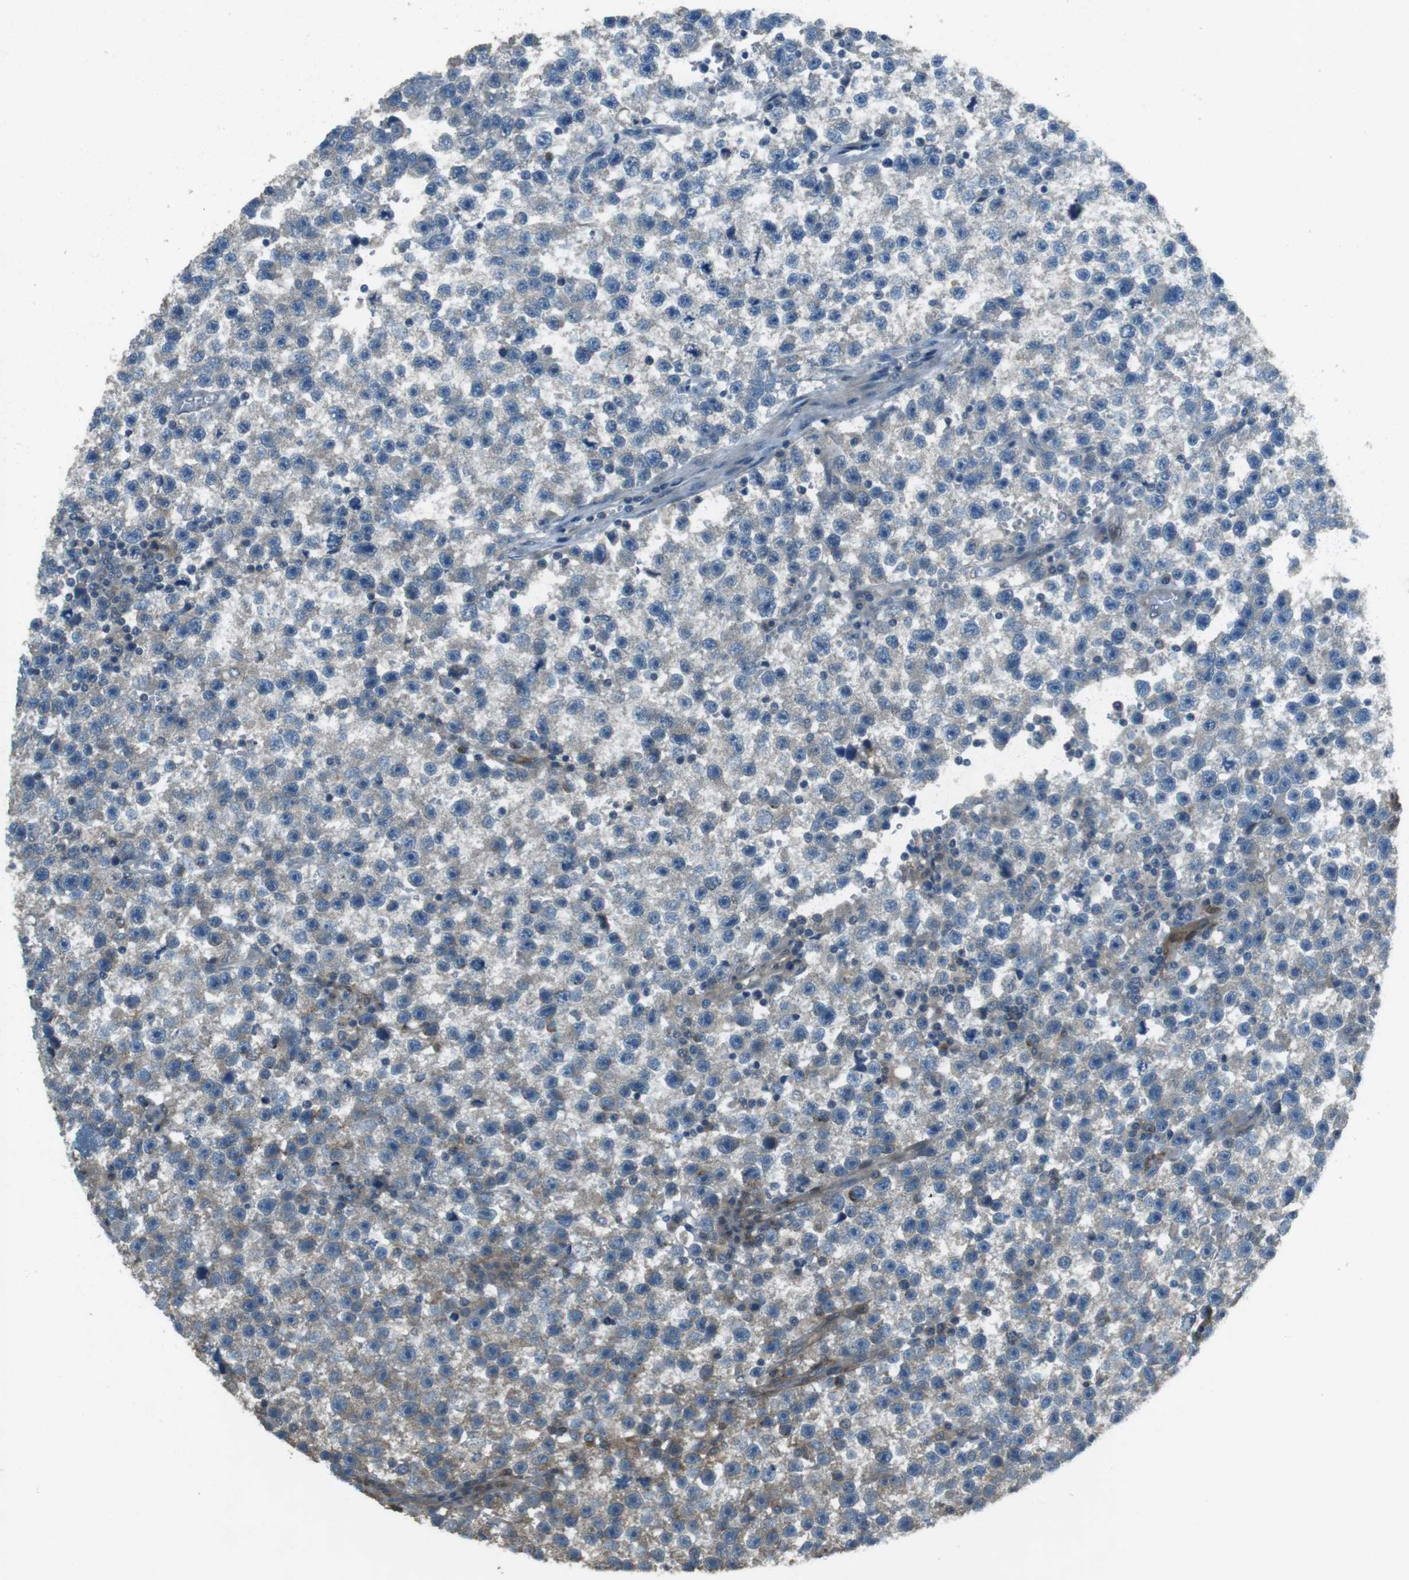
{"staining": {"intensity": "weak", "quantity": "25%-75%", "location": "cytoplasmic/membranous"}, "tissue": "testis cancer", "cell_type": "Tumor cells", "image_type": "cancer", "snomed": [{"axis": "morphology", "description": "Seminoma, NOS"}, {"axis": "topography", "description": "Testis"}], "caption": "Weak cytoplasmic/membranous positivity is appreciated in approximately 25%-75% of tumor cells in testis seminoma. (DAB (3,3'-diaminobenzidine) IHC with brightfield microscopy, high magnification).", "gene": "MFAP3", "patient": {"sex": "male", "age": 33}}